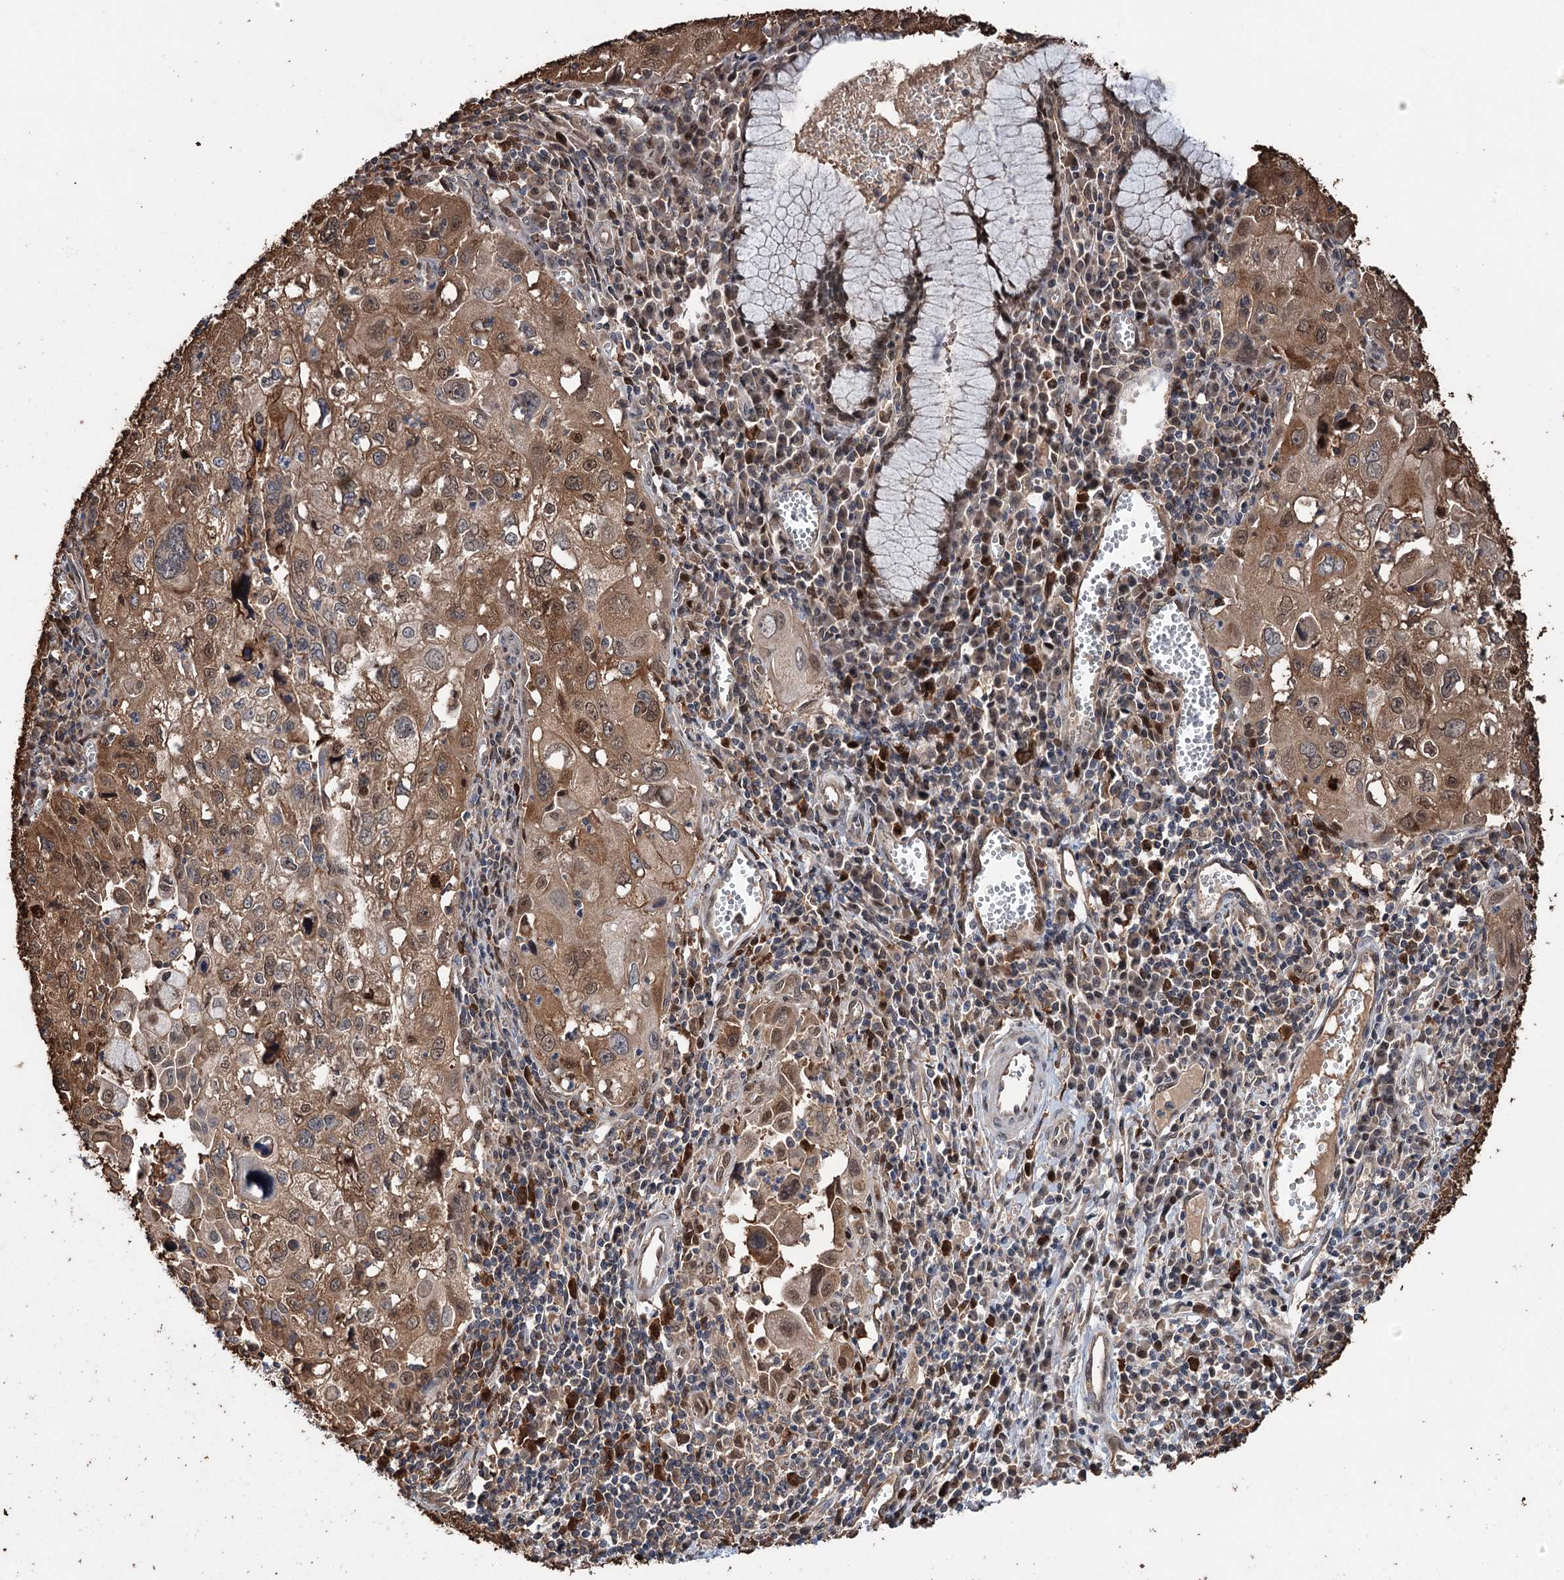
{"staining": {"intensity": "strong", "quantity": ">75%", "location": "cytoplasmic/membranous,nuclear"}, "tissue": "cervical cancer", "cell_type": "Tumor cells", "image_type": "cancer", "snomed": [{"axis": "morphology", "description": "Squamous cell carcinoma, NOS"}, {"axis": "topography", "description": "Cervix"}], "caption": "Strong cytoplasmic/membranous and nuclear staining for a protein is appreciated in approximately >75% of tumor cells of squamous cell carcinoma (cervical) using IHC.", "gene": "NCAPD2", "patient": {"sex": "female", "age": 42}}